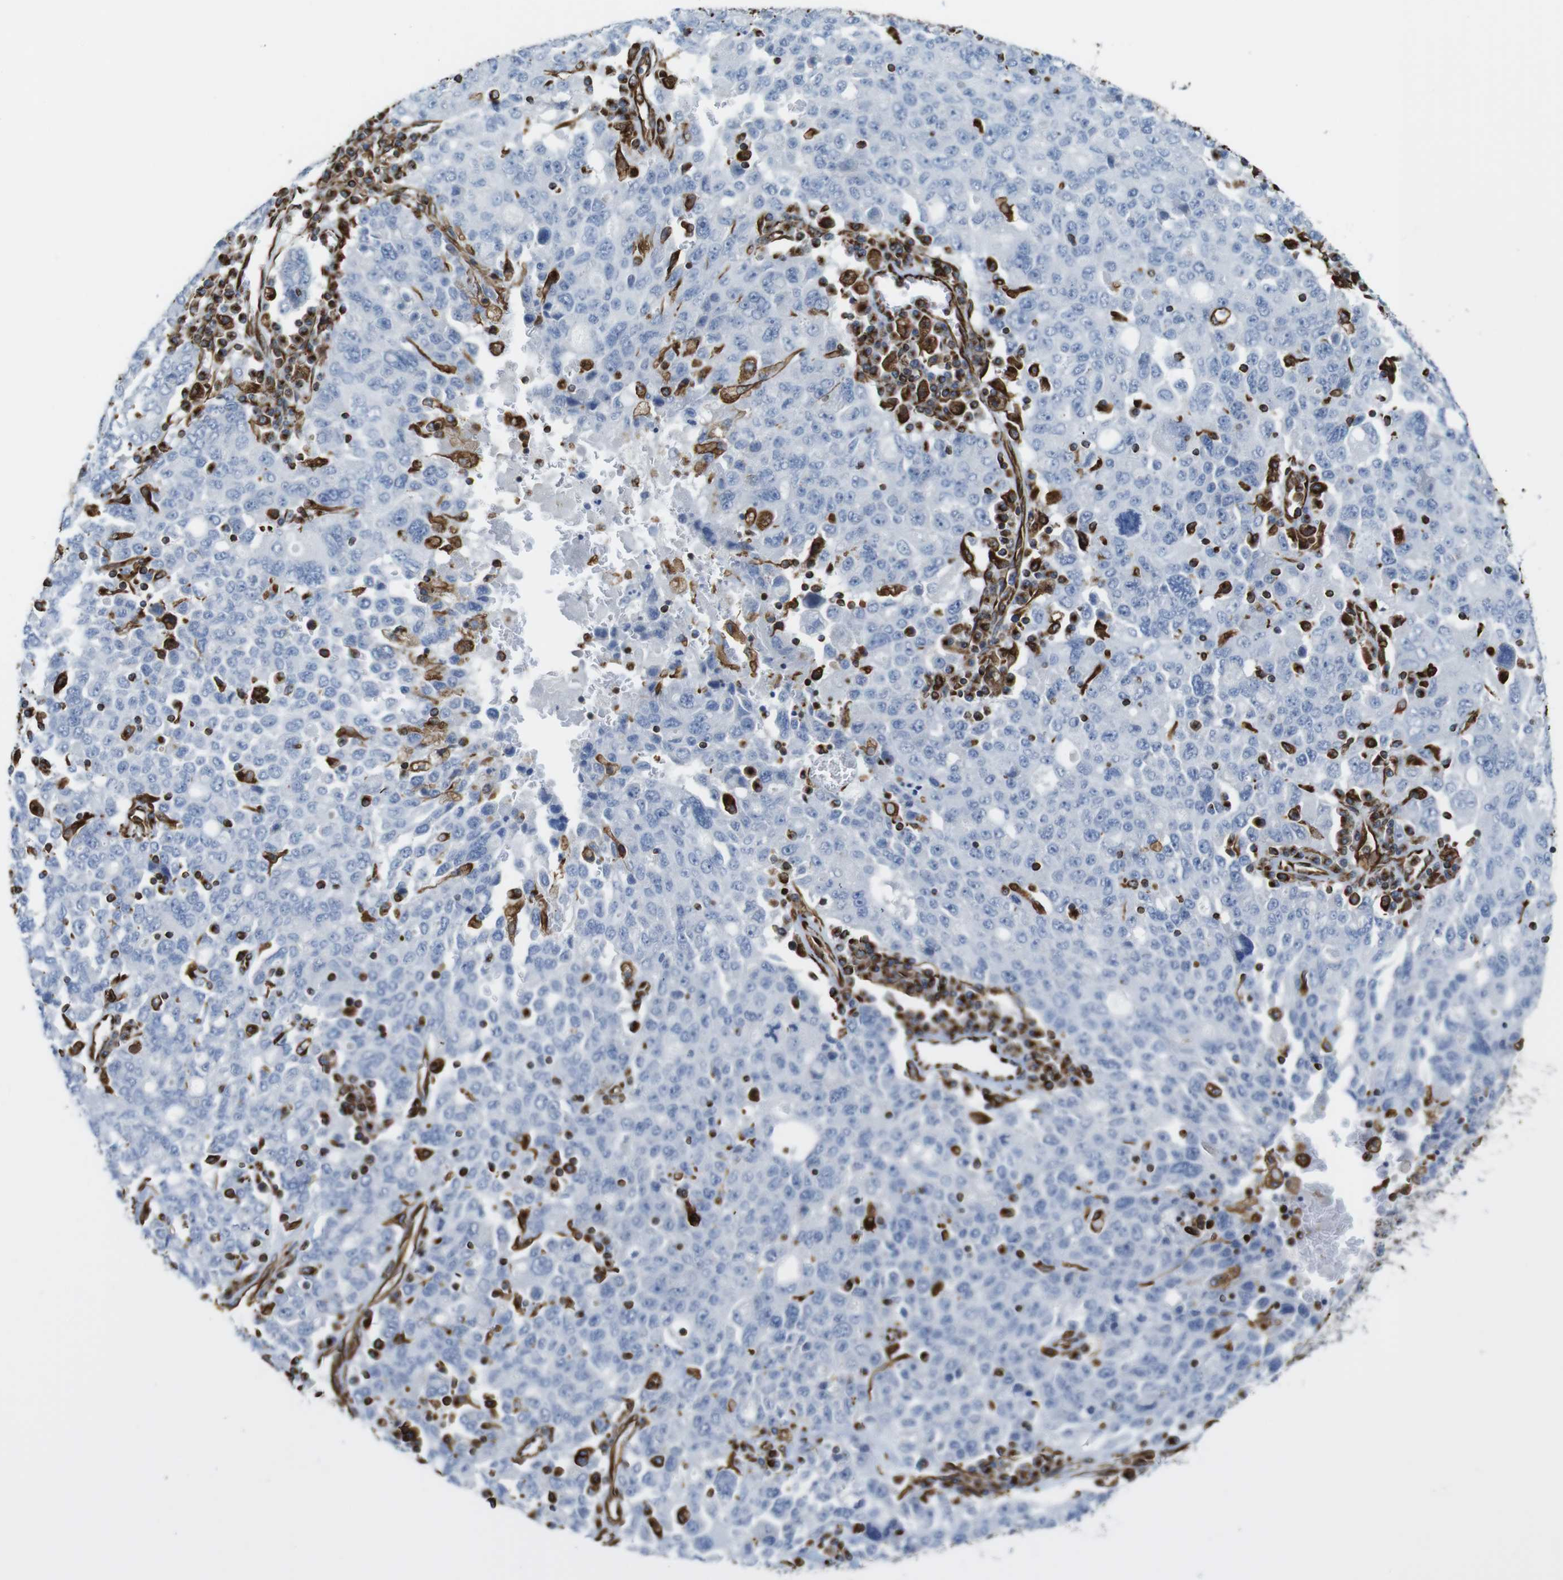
{"staining": {"intensity": "negative", "quantity": "none", "location": "none"}, "tissue": "ovarian cancer", "cell_type": "Tumor cells", "image_type": "cancer", "snomed": [{"axis": "morphology", "description": "Carcinoma, endometroid"}, {"axis": "topography", "description": "Ovary"}], "caption": "Protein analysis of ovarian endometroid carcinoma reveals no significant positivity in tumor cells.", "gene": "RALGPS1", "patient": {"sex": "female", "age": 62}}